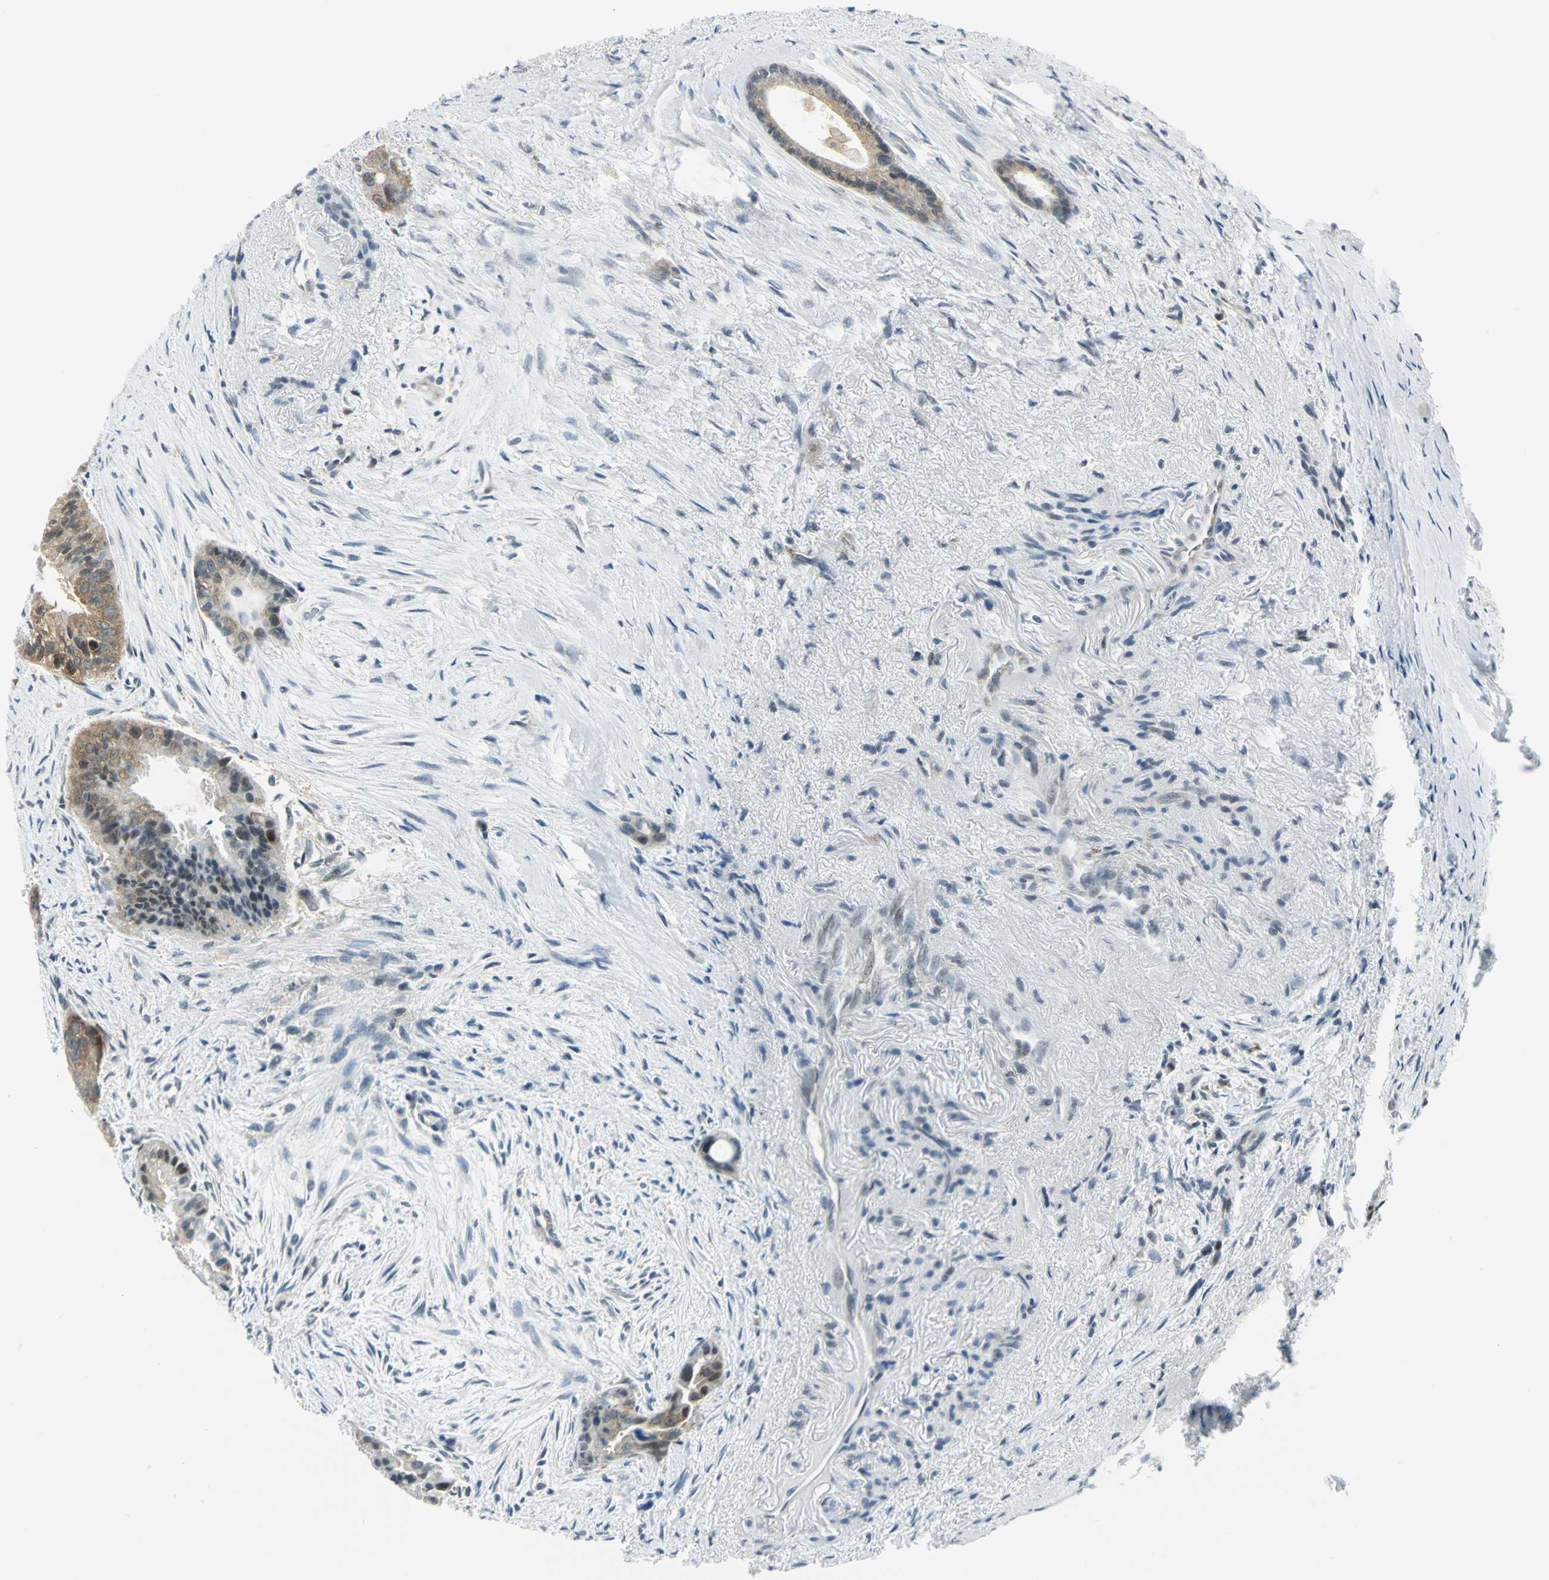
{"staining": {"intensity": "strong", "quantity": "<25%", "location": "cytoplasmic/membranous,nuclear"}, "tissue": "liver cancer", "cell_type": "Tumor cells", "image_type": "cancer", "snomed": [{"axis": "morphology", "description": "Cholangiocarcinoma"}, {"axis": "topography", "description": "Liver"}], "caption": "Approximately <25% of tumor cells in human liver cholangiocarcinoma demonstrate strong cytoplasmic/membranous and nuclear protein staining as visualized by brown immunohistochemical staining.", "gene": "ALDOA", "patient": {"sex": "female", "age": 55}}